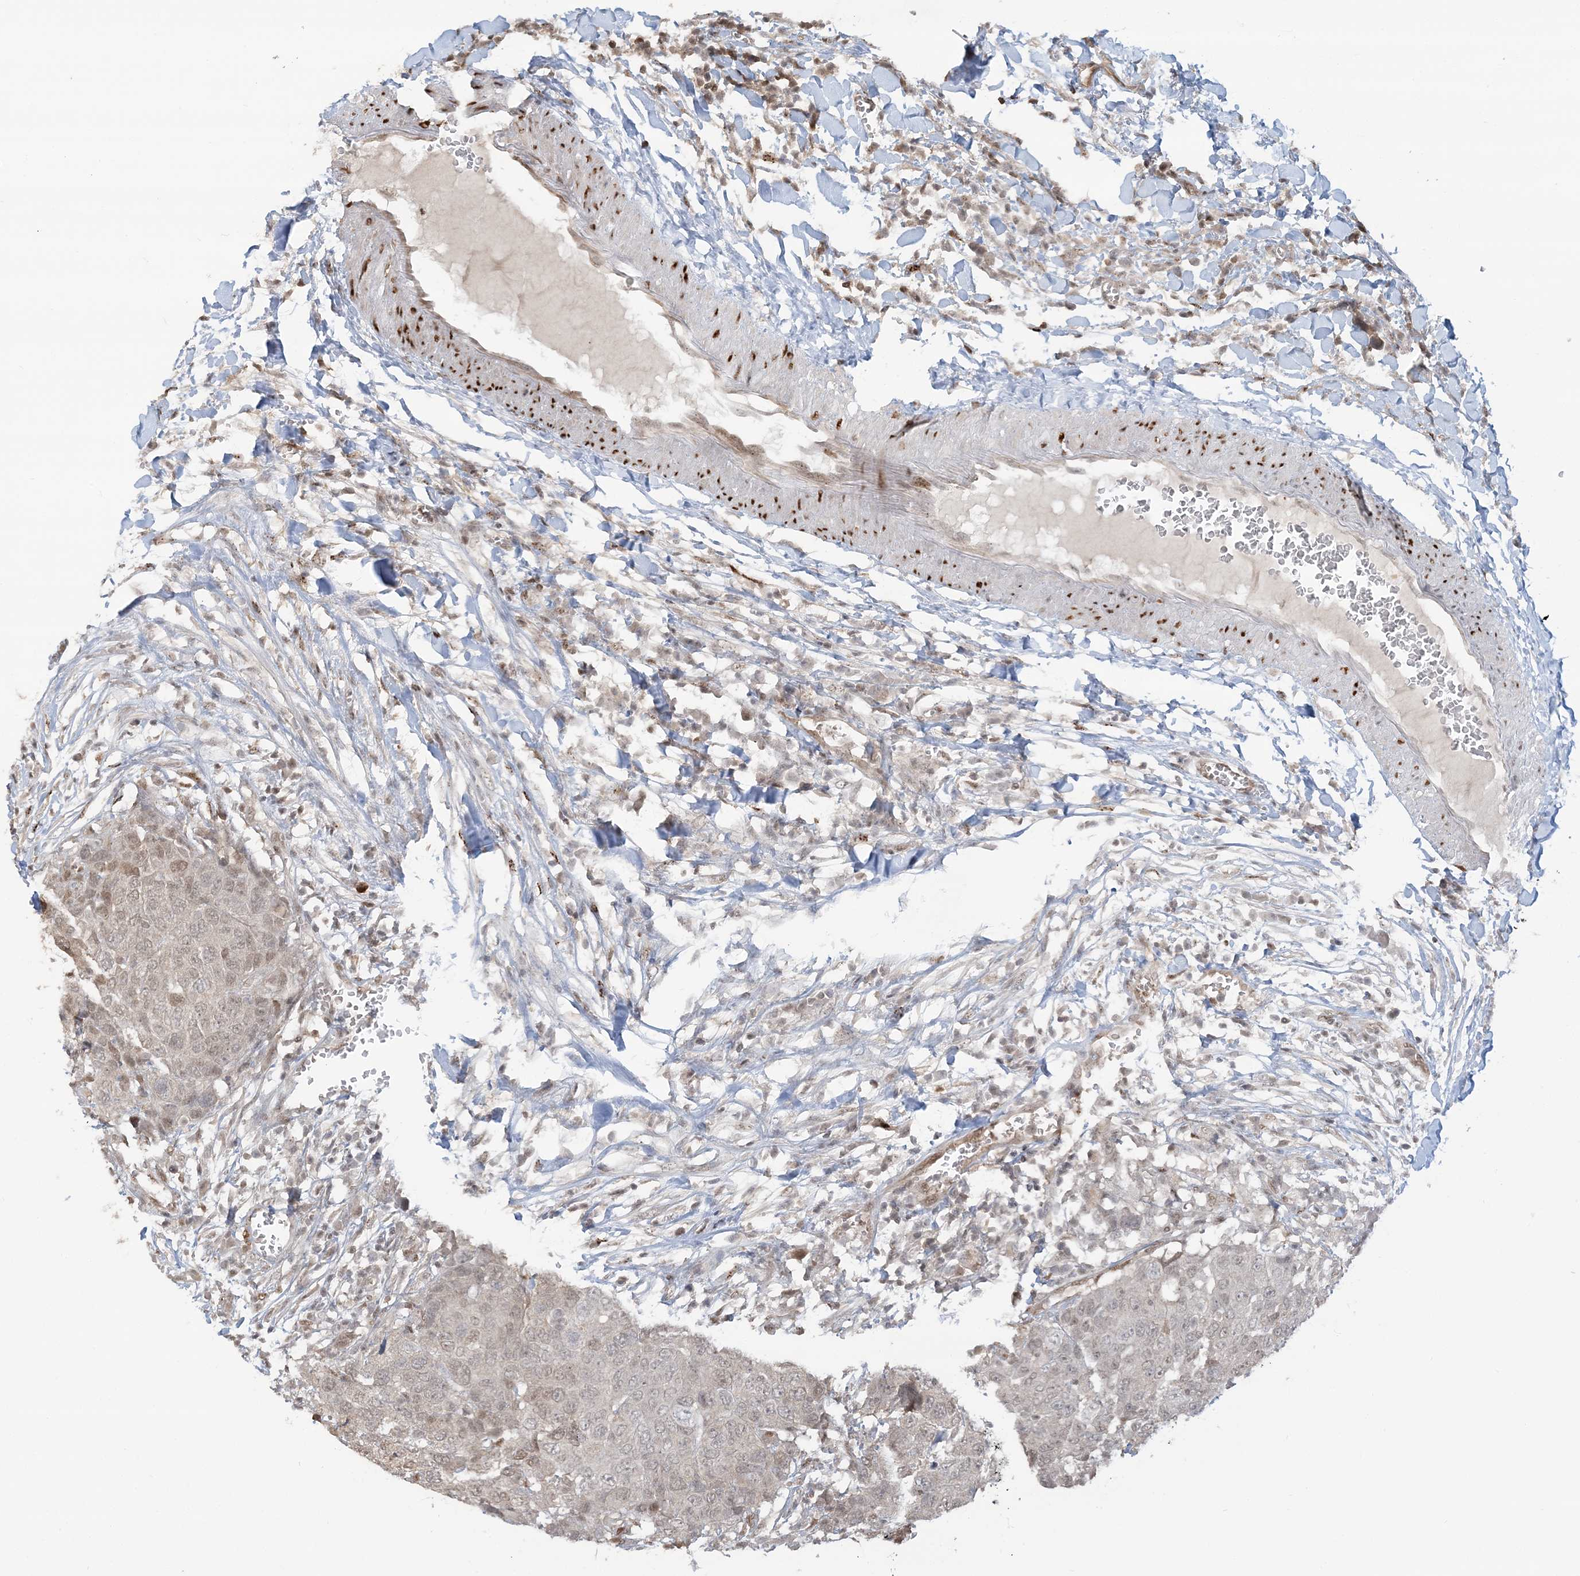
{"staining": {"intensity": "weak", "quantity": "25%-75%", "location": "nuclear"}, "tissue": "head and neck cancer", "cell_type": "Tumor cells", "image_type": "cancer", "snomed": [{"axis": "morphology", "description": "Squamous cell carcinoma, NOS"}, {"axis": "topography", "description": "Head-Neck"}], "caption": "High-power microscopy captured an IHC histopathology image of head and neck cancer (squamous cell carcinoma), revealing weak nuclear positivity in approximately 25%-75% of tumor cells.", "gene": "SUMO2", "patient": {"sex": "male", "age": 66}}